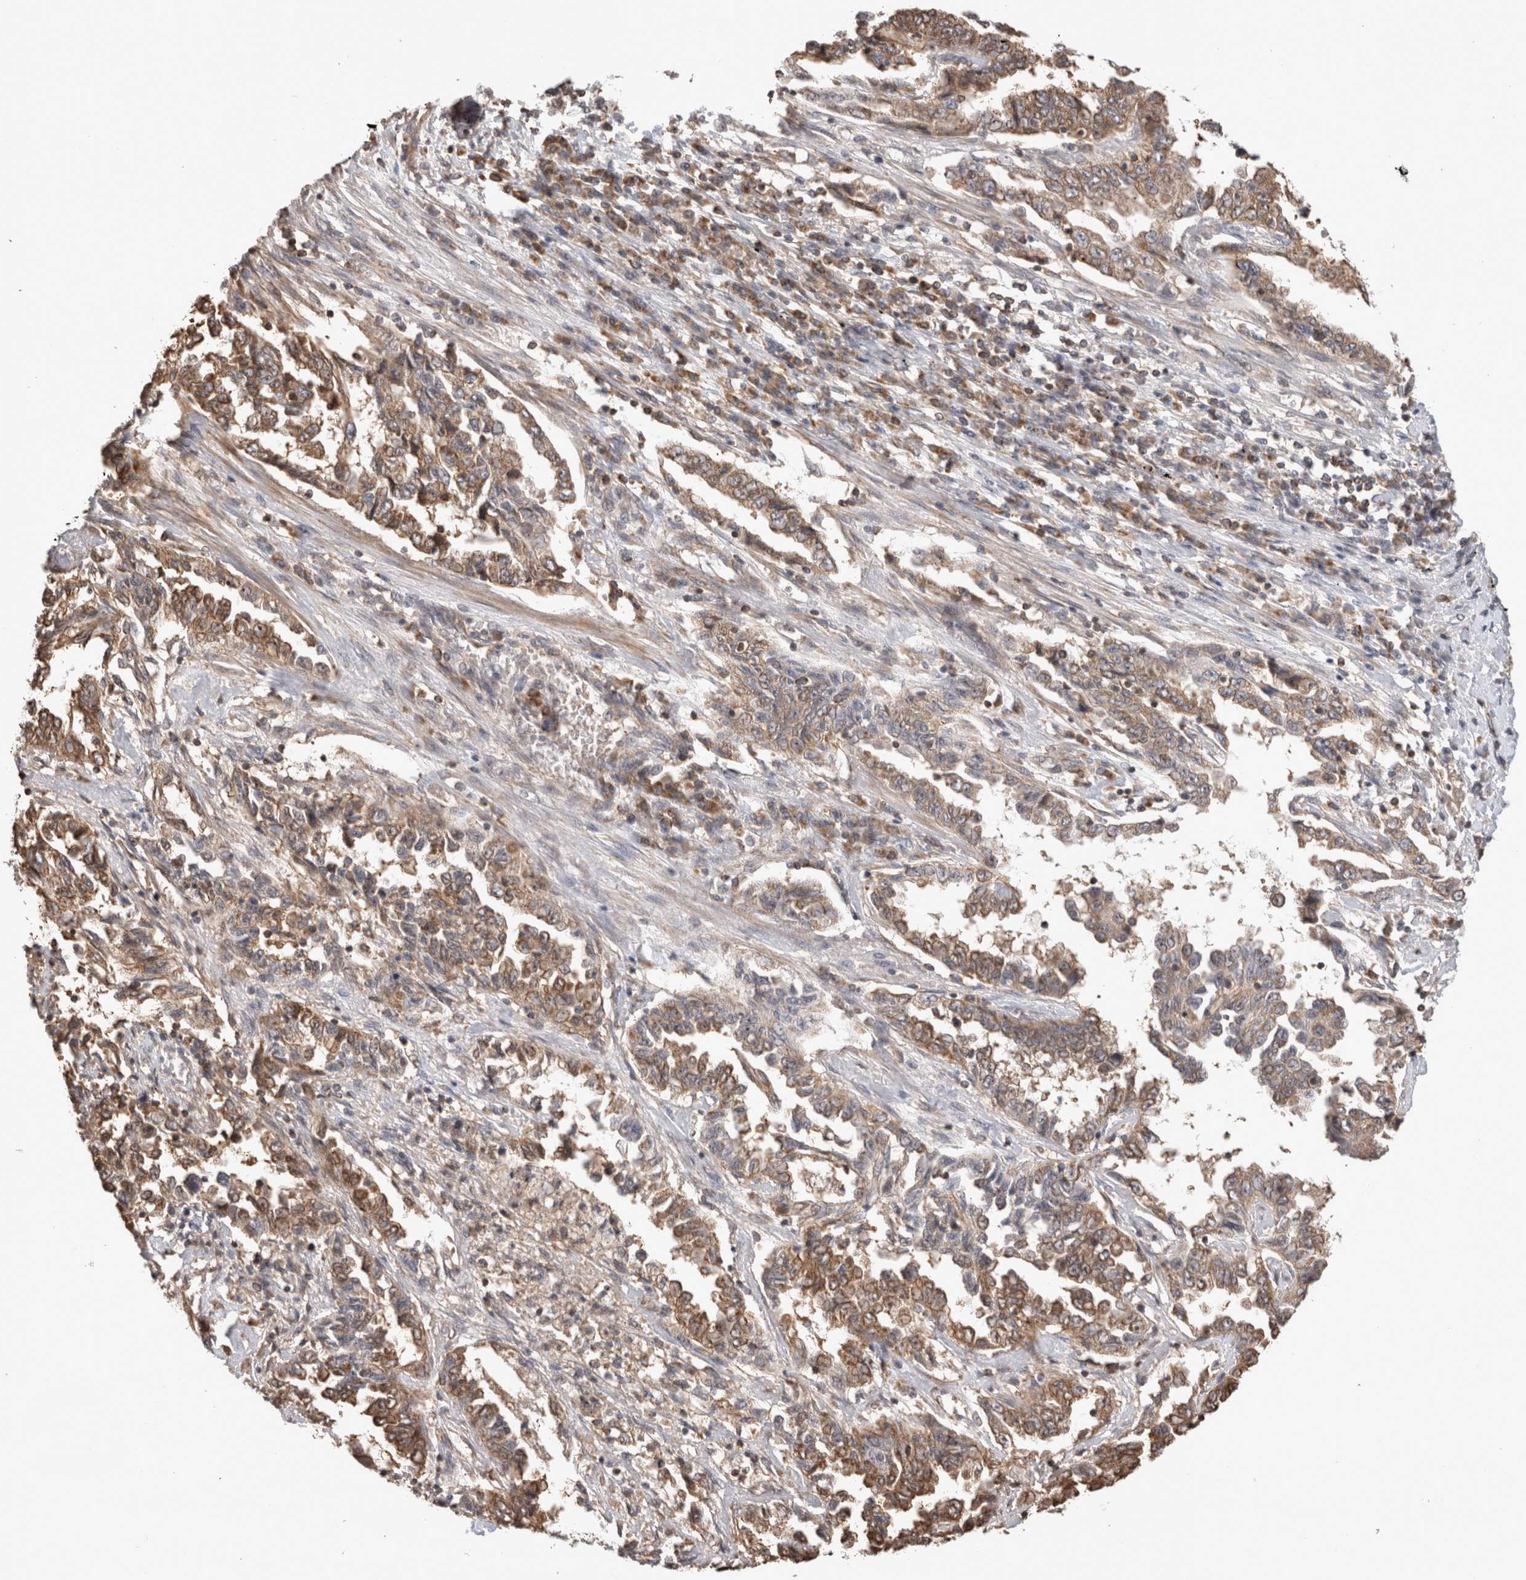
{"staining": {"intensity": "moderate", "quantity": ">75%", "location": "cytoplasmic/membranous"}, "tissue": "lung cancer", "cell_type": "Tumor cells", "image_type": "cancer", "snomed": [{"axis": "morphology", "description": "Adenocarcinoma, NOS"}, {"axis": "topography", "description": "Lung"}], "caption": "The photomicrograph reveals a brown stain indicating the presence of a protein in the cytoplasmic/membranous of tumor cells in lung cancer.", "gene": "IMMP2L", "patient": {"sex": "female", "age": 51}}